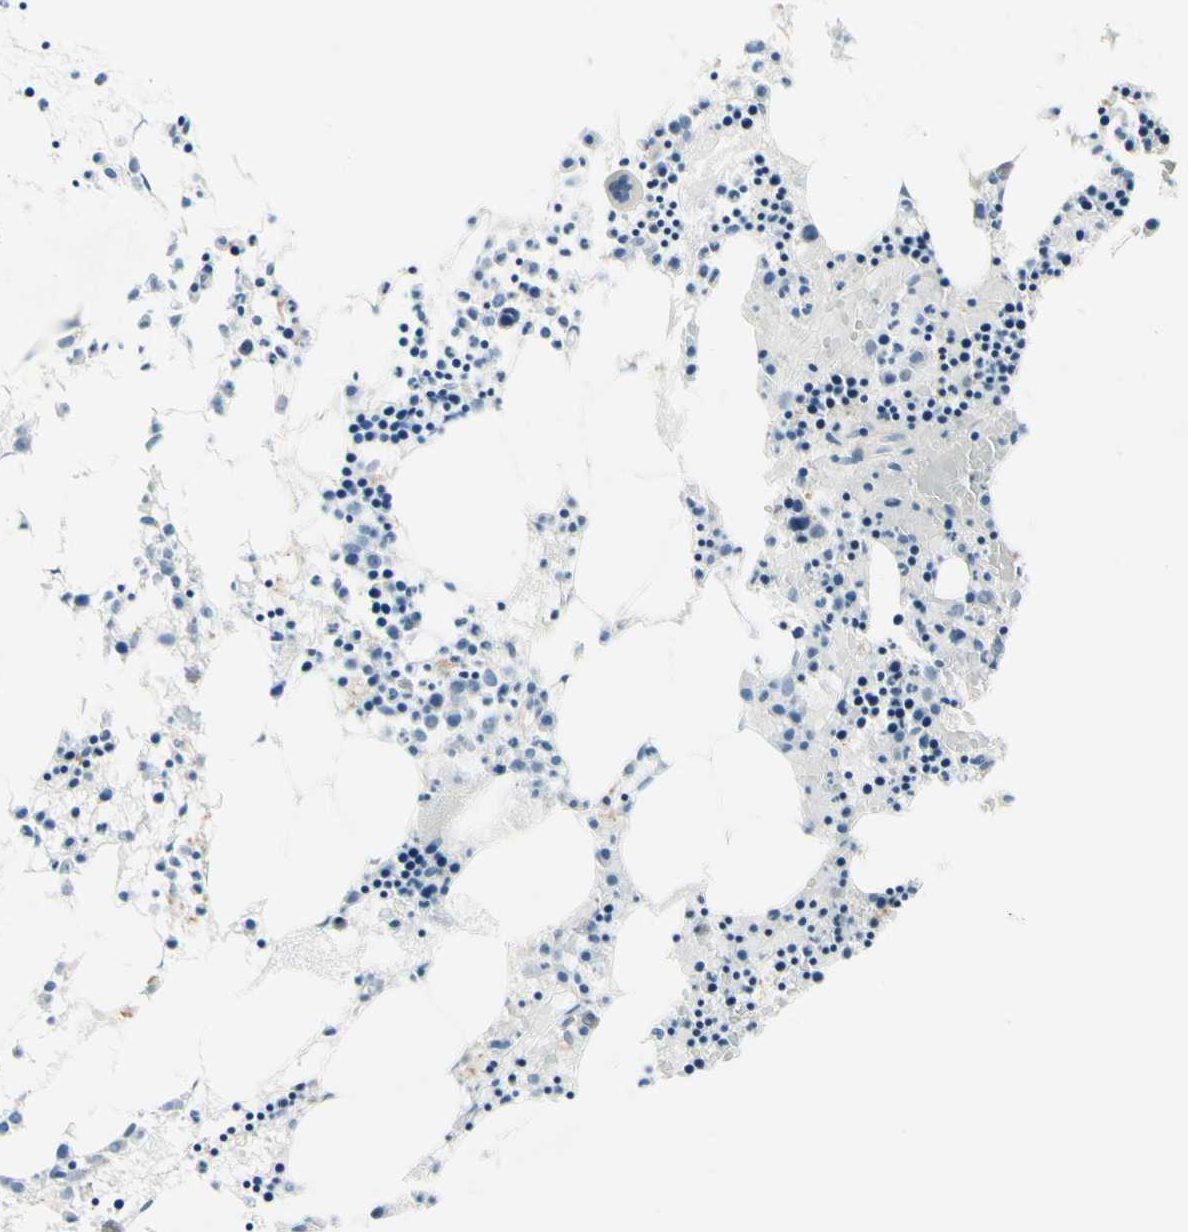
{"staining": {"intensity": "weak", "quantity": "<25%", "location": "cytoplasmic/membranous"}, "tissue": "bone marrow", "cell_type": "Hematopoietic cells", "image_type": "normal", "snomed": [{"axis": "morphology", "description": "Normal tissue, NOS"}, {"axis": "morphology", "description": "Inflammation, NOS"}, {"axis": "topography", "description": "Bone marrow"}], "caption": "Normal bone marrow was stained to show a protein in brown. There is no significant positivity in hematopoietic cells.", "gene": "CNTNAP1", "patient": {"sex": "male", "age": 14}}